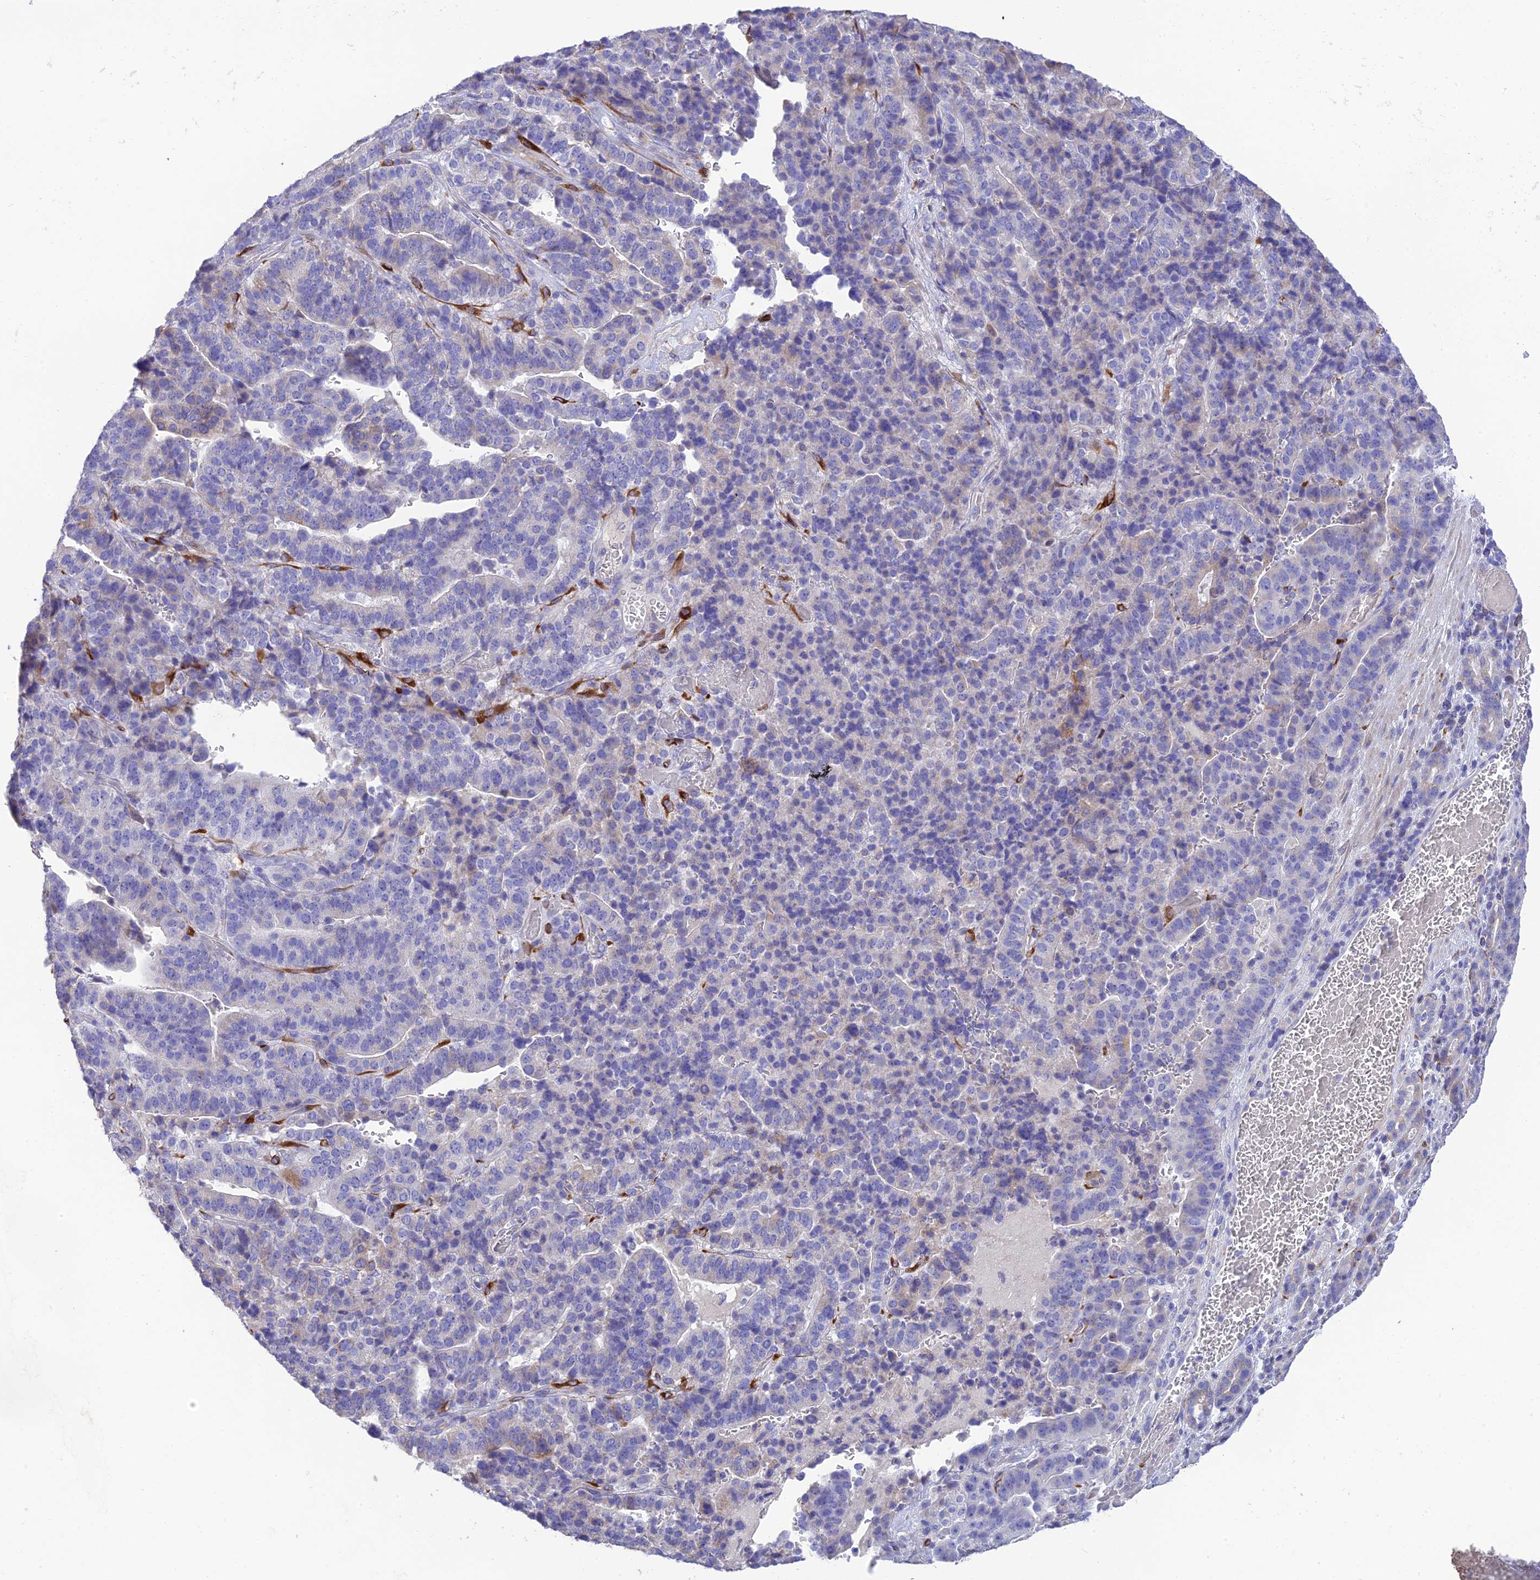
{"staining": {"intensity": "negative", "quantity": "none", "location": "none"}, "tissue": "stomach cancer", "cell_type": "Tumor cells", "image_type": "cancer", "snomed": [{"axis": "morphology", "description": "Adenocarcinoma, NOS"}, {"axis": "topography", "description": "Stomach"}], "caption": "High magnification brightfield microscopy of stomach cancer stained with DAB (brown) and counterstained with hematoxylin (blue): tumor cells show no significant expression. Brightfield microscopy of IHC stained with DAB (brown) and hematoxylin (blue), captured at high magnification.", "gene": "HSD17B2", "patient": {"sex": "male", "age": 48}}